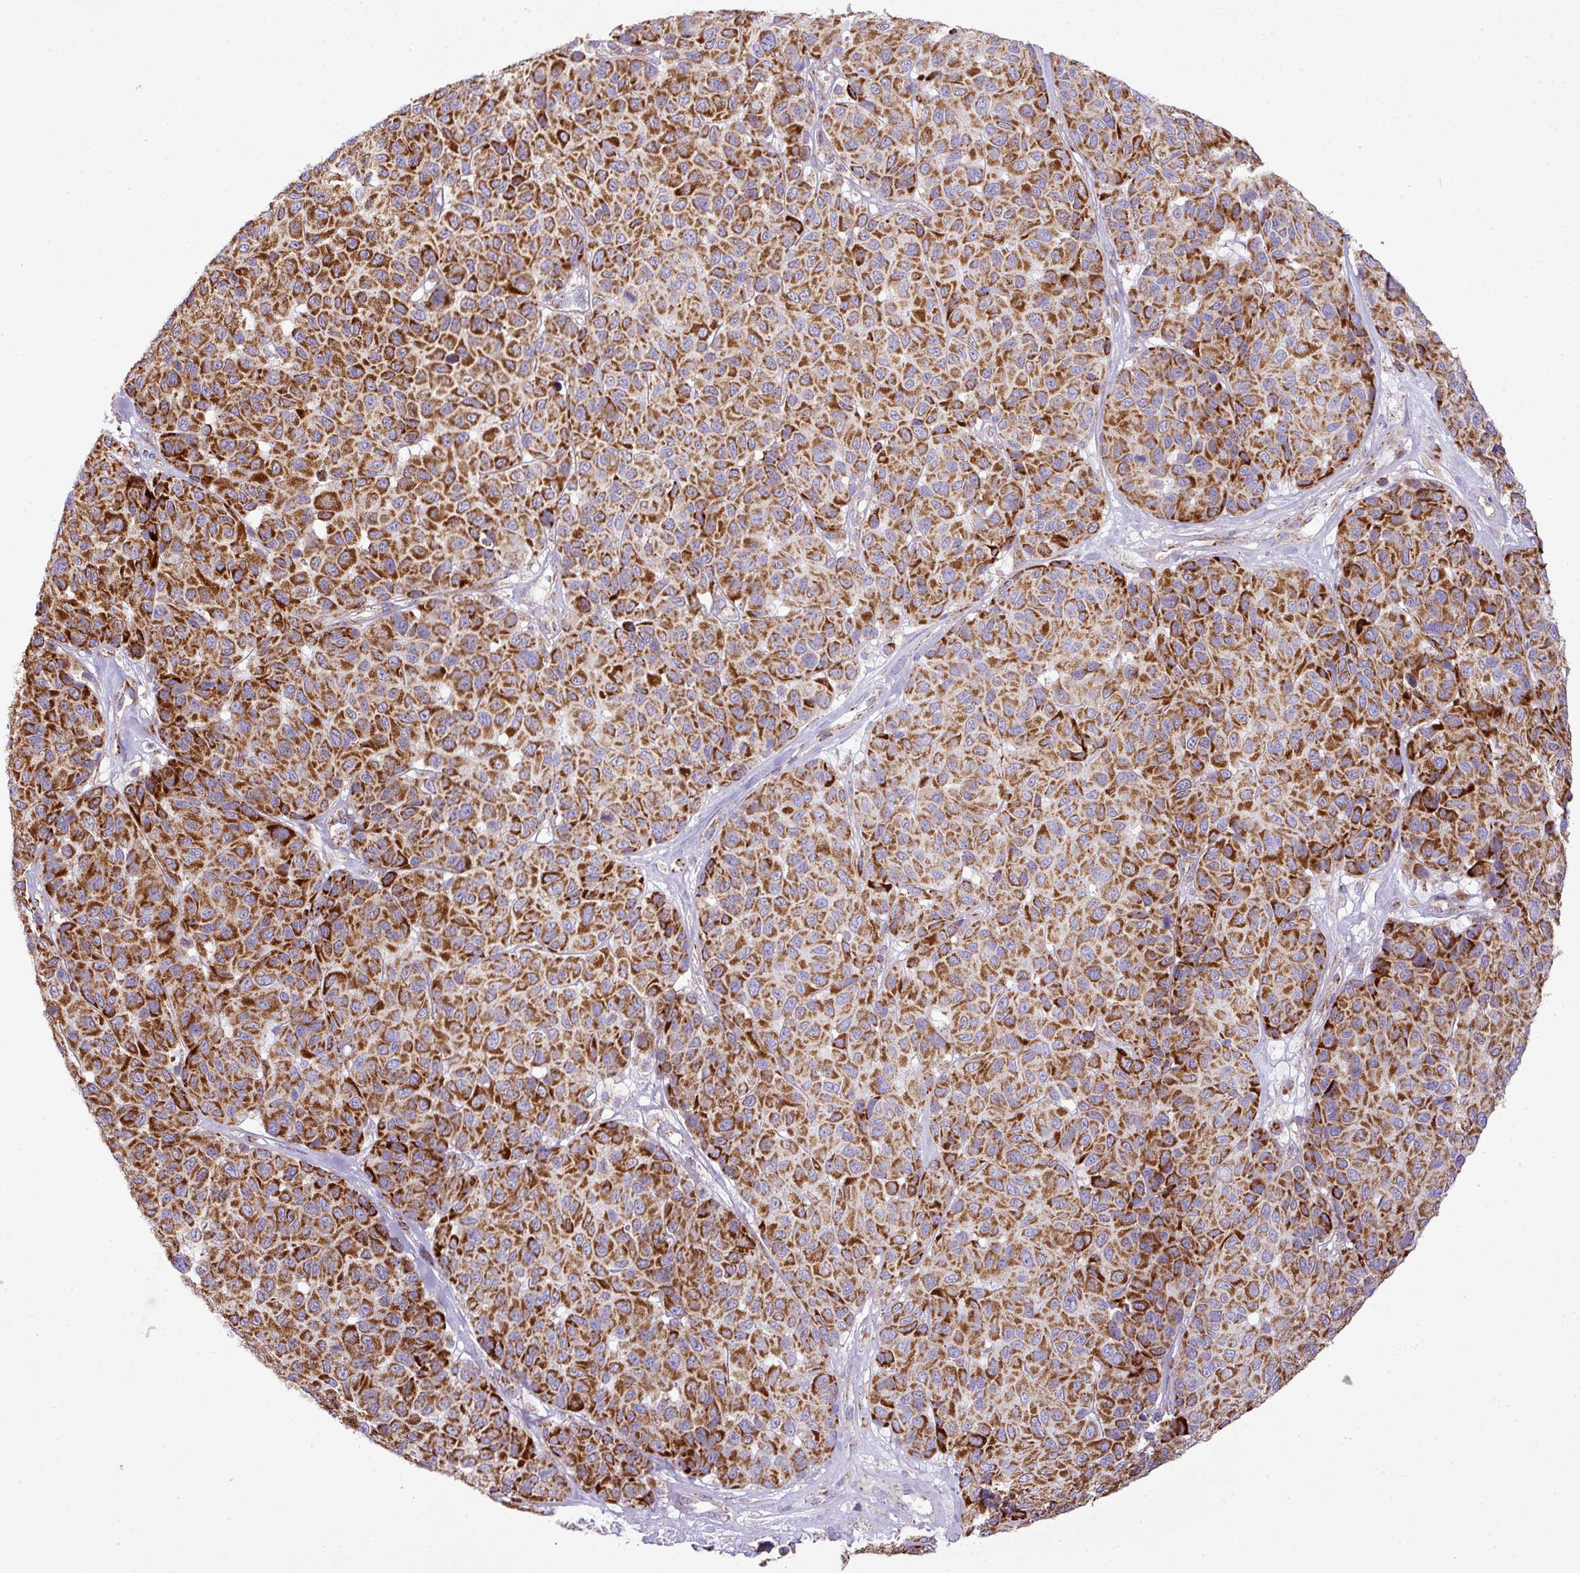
{"staining": {"intensity": "strong", "quantity": ">75%", "location": "cytoplasmic/membranous"}, "tissue": "melanoma", "cell_type": "Tumor cells", "image_type": "cancer", "snomed": [{"axis": "morphology", "description": "Malignant melanoma, NOS"}, {"axis": "topography", "description": "Skin"}], "caption": "Brown immunohistochemical staining in human melanoma displays strong cytoplasmic/membranous staining in approximately >75% of tumor cells.", "gene": "ZNF81", "patient": {"sex": "female", "age": 66}}